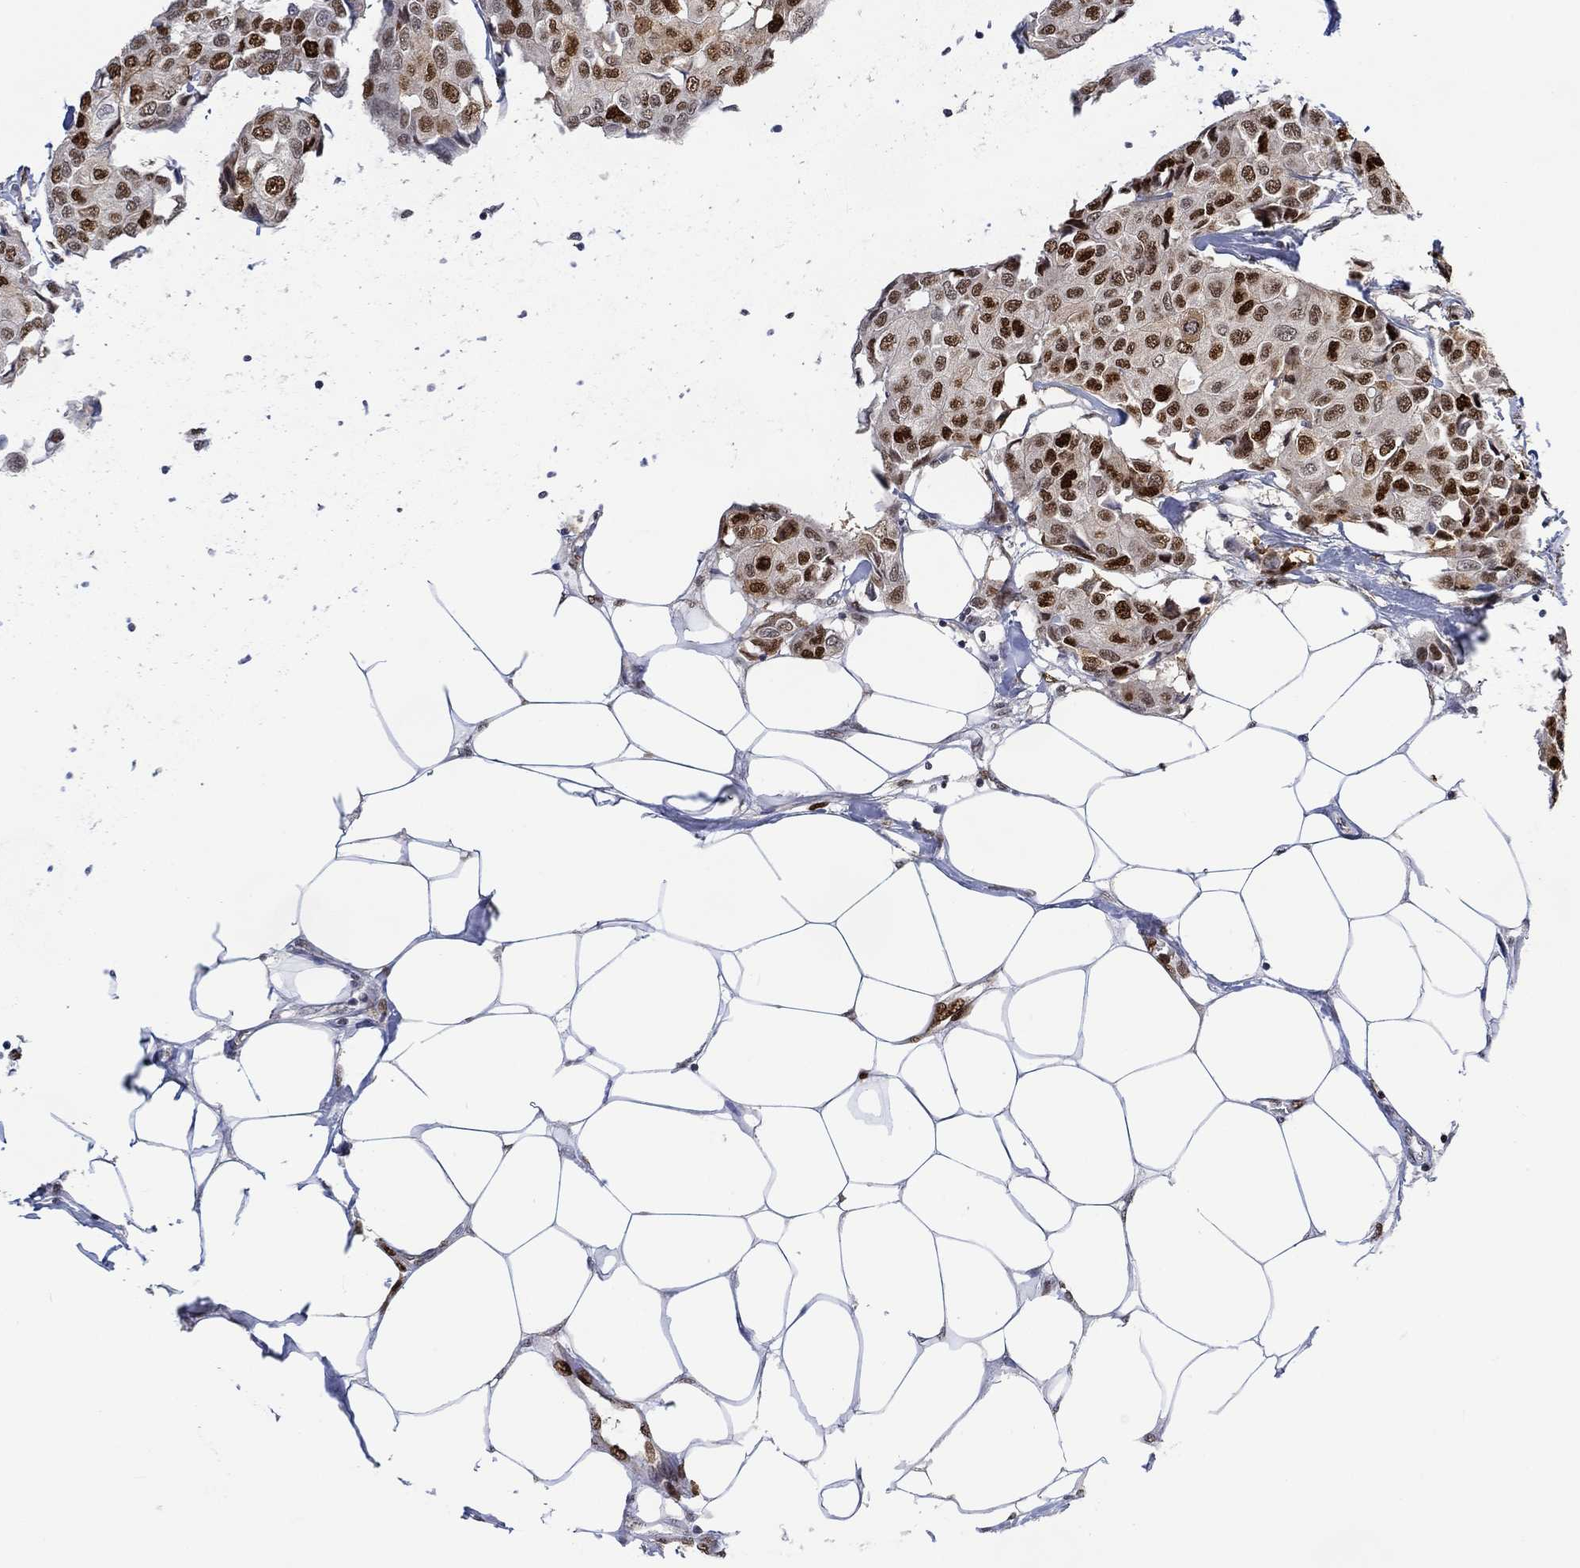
{"staining": {"intensity": "strong", "quantity": ">75%", "location": "nuclear"}, "tissue": "breast cancer", "cell_type": "Tumor cells", "image_type": "cancer", "snomed": [{"axis": "morphology", "description": "Duct carcinoma"}, {"axis": "topography", "description": "Breast"}], "caption": "Human breast intraductal carcinoma stained for a protein (brown) shows strong nuclear positive staining in about >75% of tumor cells.", "gene": "RAD54L2", "patient": {"sex": "female", "age": 80}}